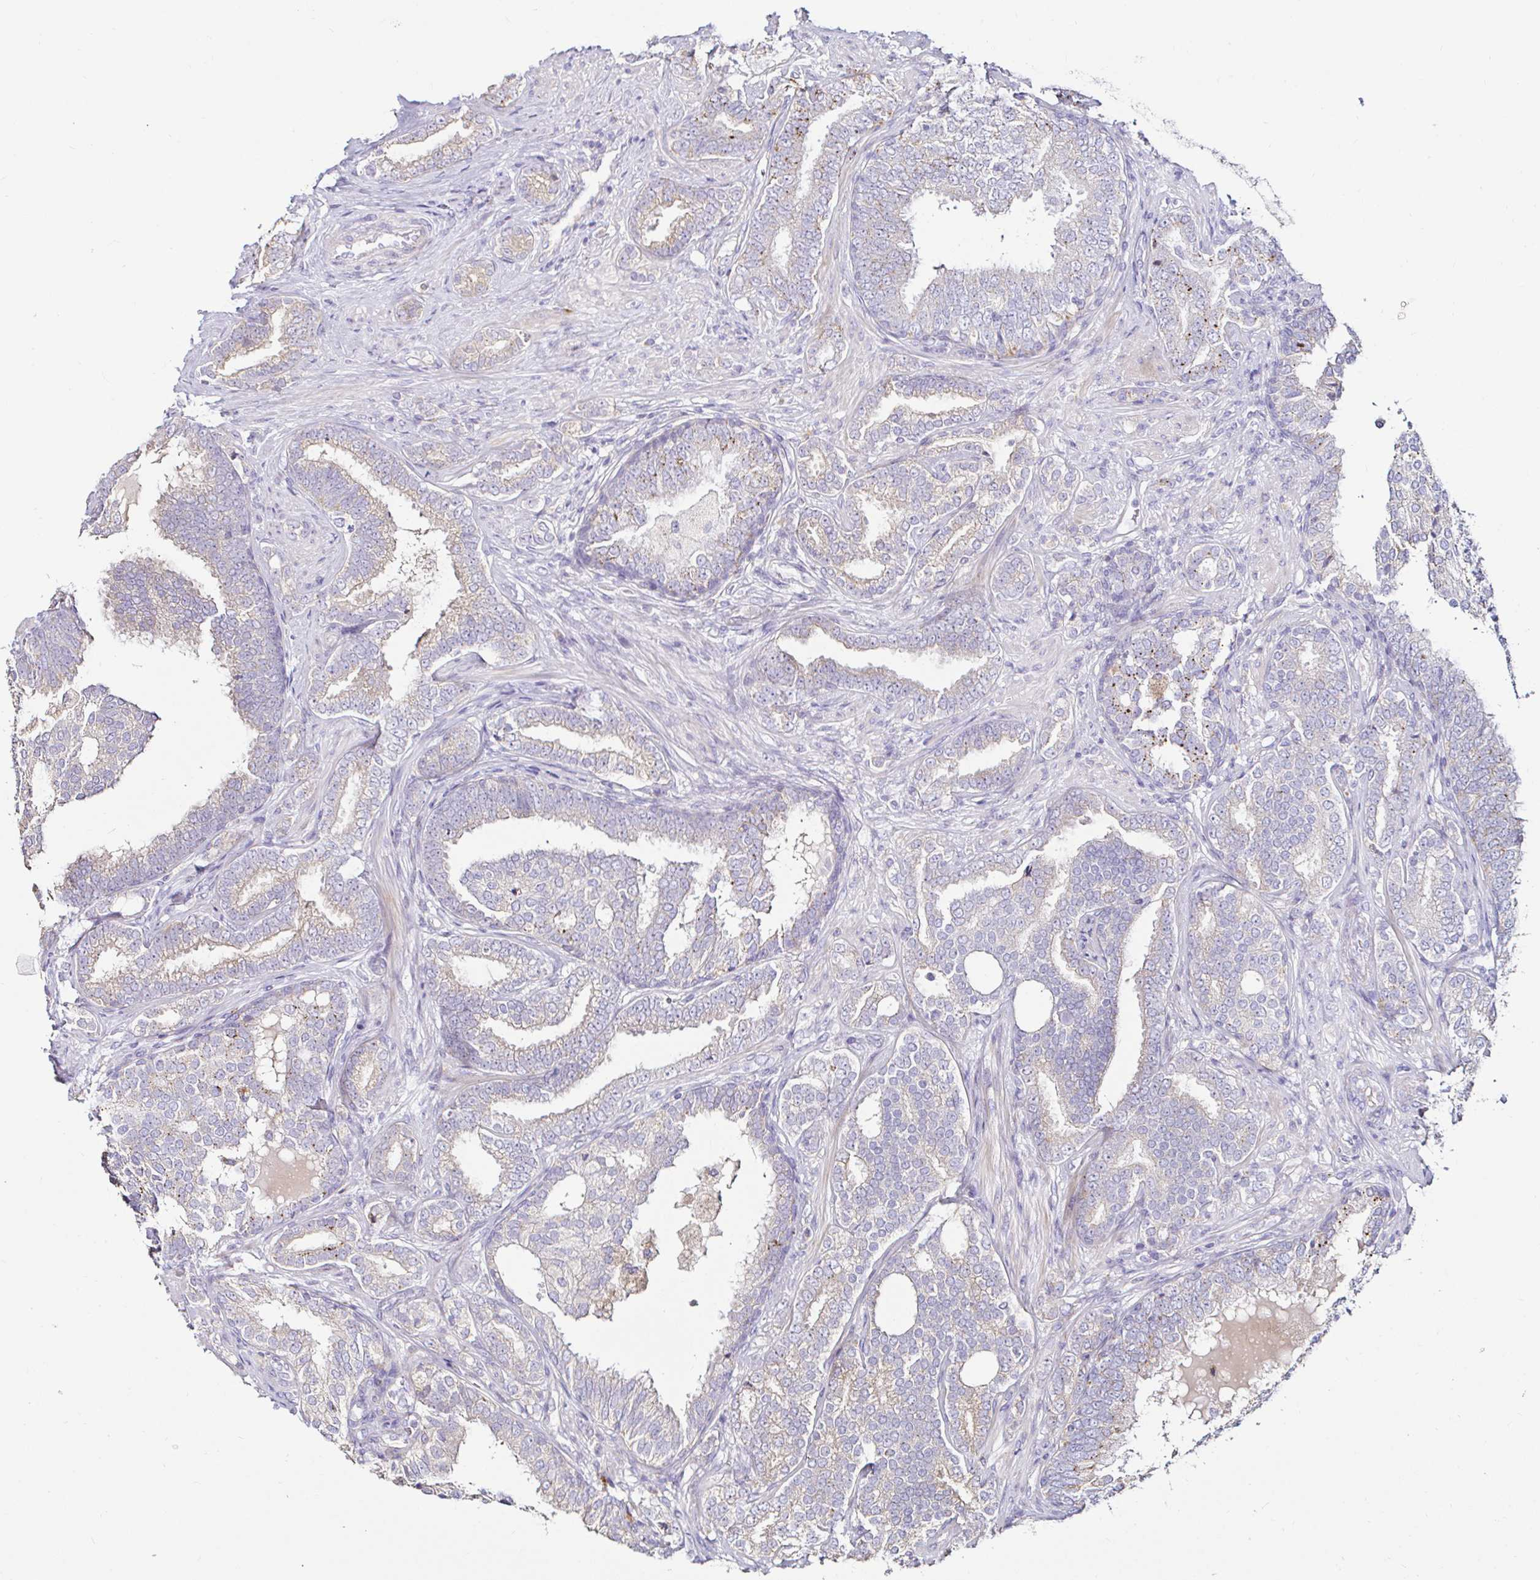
{"staining": {"intensity": "moderate", "quantity": "<25%", "location": "cytoplasmic/membranous"}, "tissue": "prostate cancer", "cell_type": "Tumor cells", "image_type": "cancer", "snomed": [{"axis": "morphology", "description": "Adenocarcinoma, High grade"}, {"axis": "topography", "description": "Prostate"}], "caption": "IHC photomicrograph of prostate cancer stained for a protein (brown), which demonstrates low levels of moderate cytoplasmic/membranous staining in about <25% of tumor cells.", "gene": "GALNS", "patient": {"sex": "male", "age": 72}}